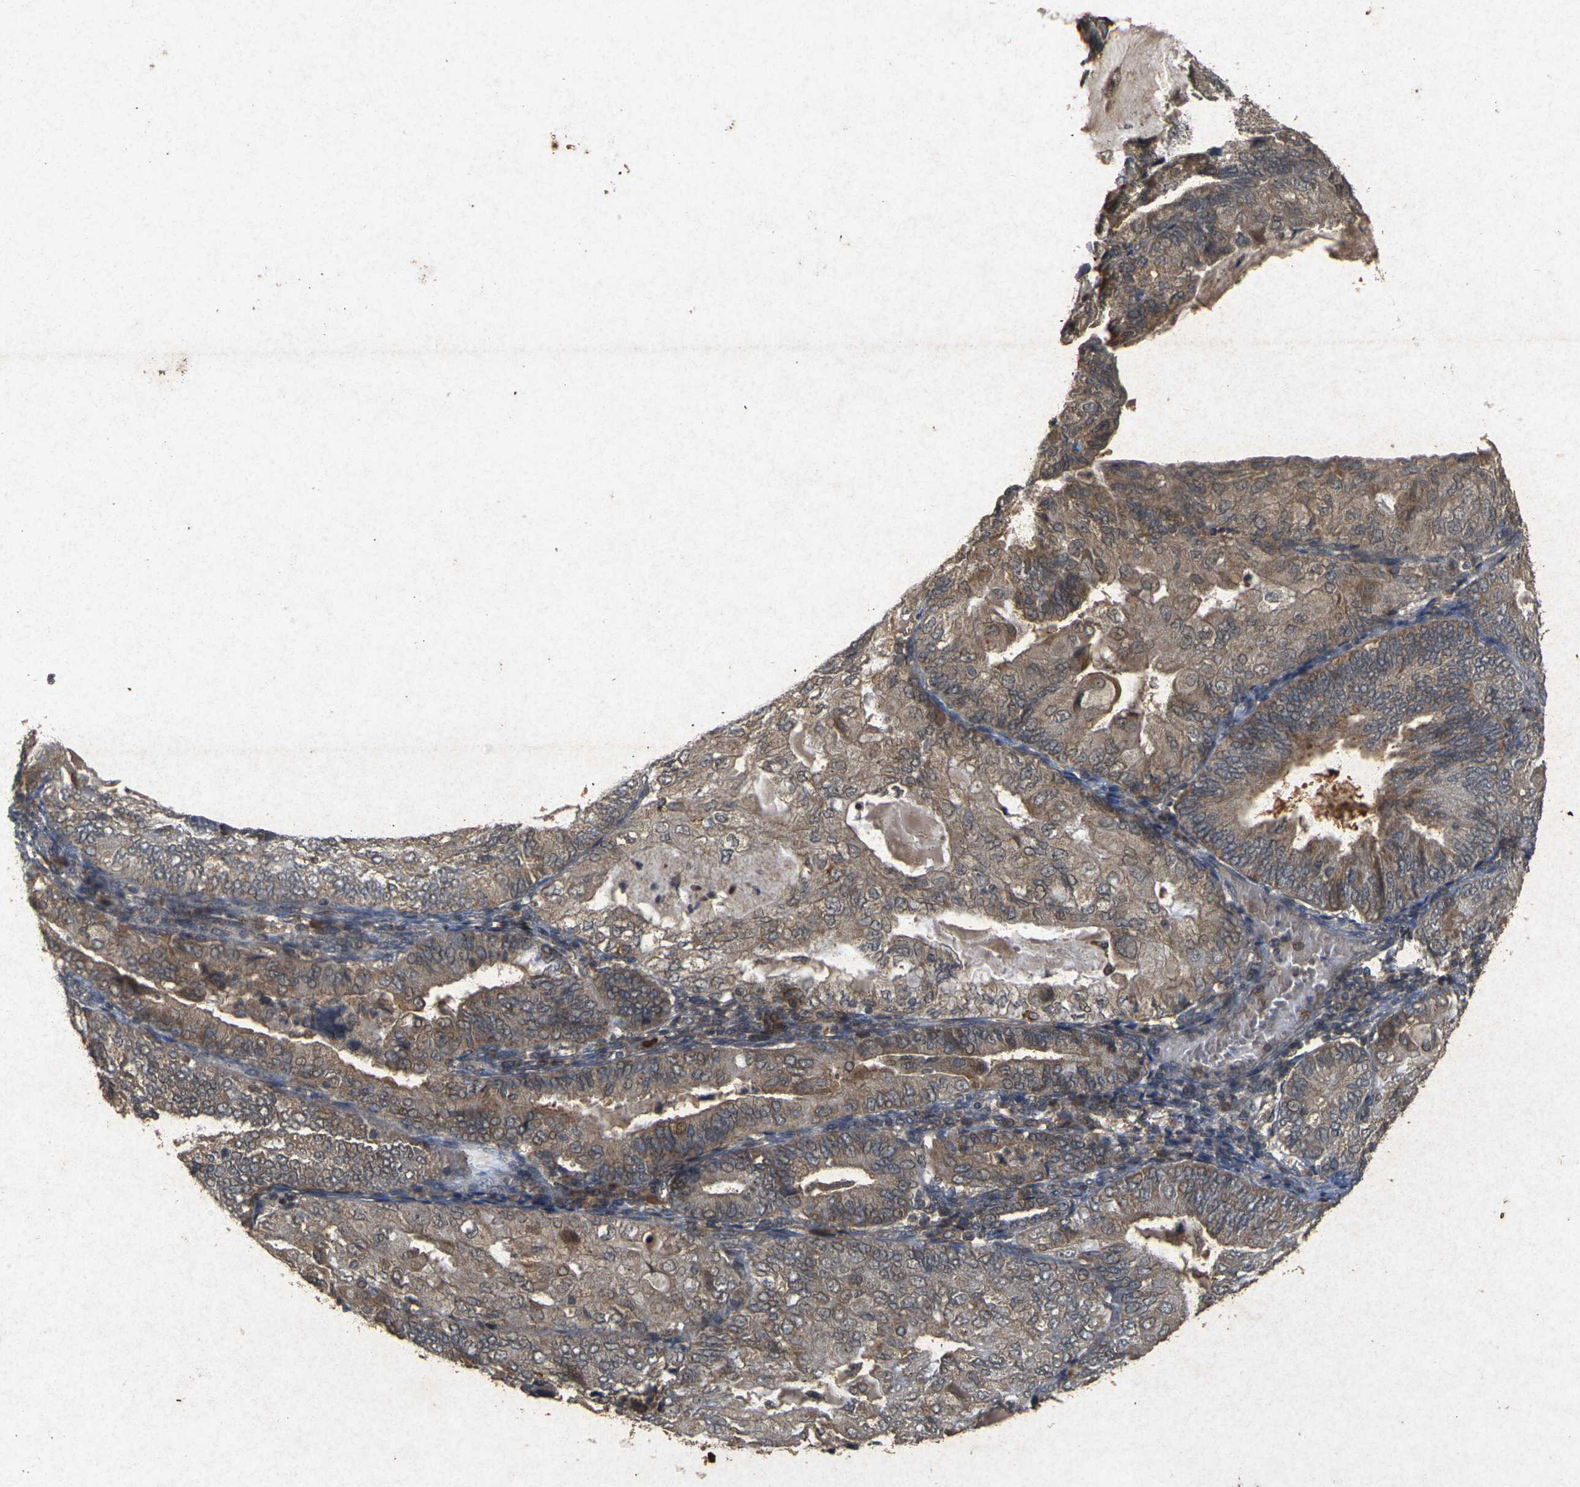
{"staining": {"intensity": "moderate", "quantity": ">75%", "location": "cytoplasmic/membranous"}, "tissue": "endometrial cancer", "cell_type": "Tumor cells", "image_type": "cancer", "snomed": [{"axis": "morphology", "description": "Adenocarcinoma, NOS"}, {"axis": "topography", "description": "Endometrium"}], "caption": "The photomicrograph demonstrates immunohistochemical staining of endometrial cancer. There is moderate cytoplasmic/membranous staining is seen in approximately >75% of tumor cells.", "gene": "ERN1", "patient": {"sex": "female", "age": 81}}